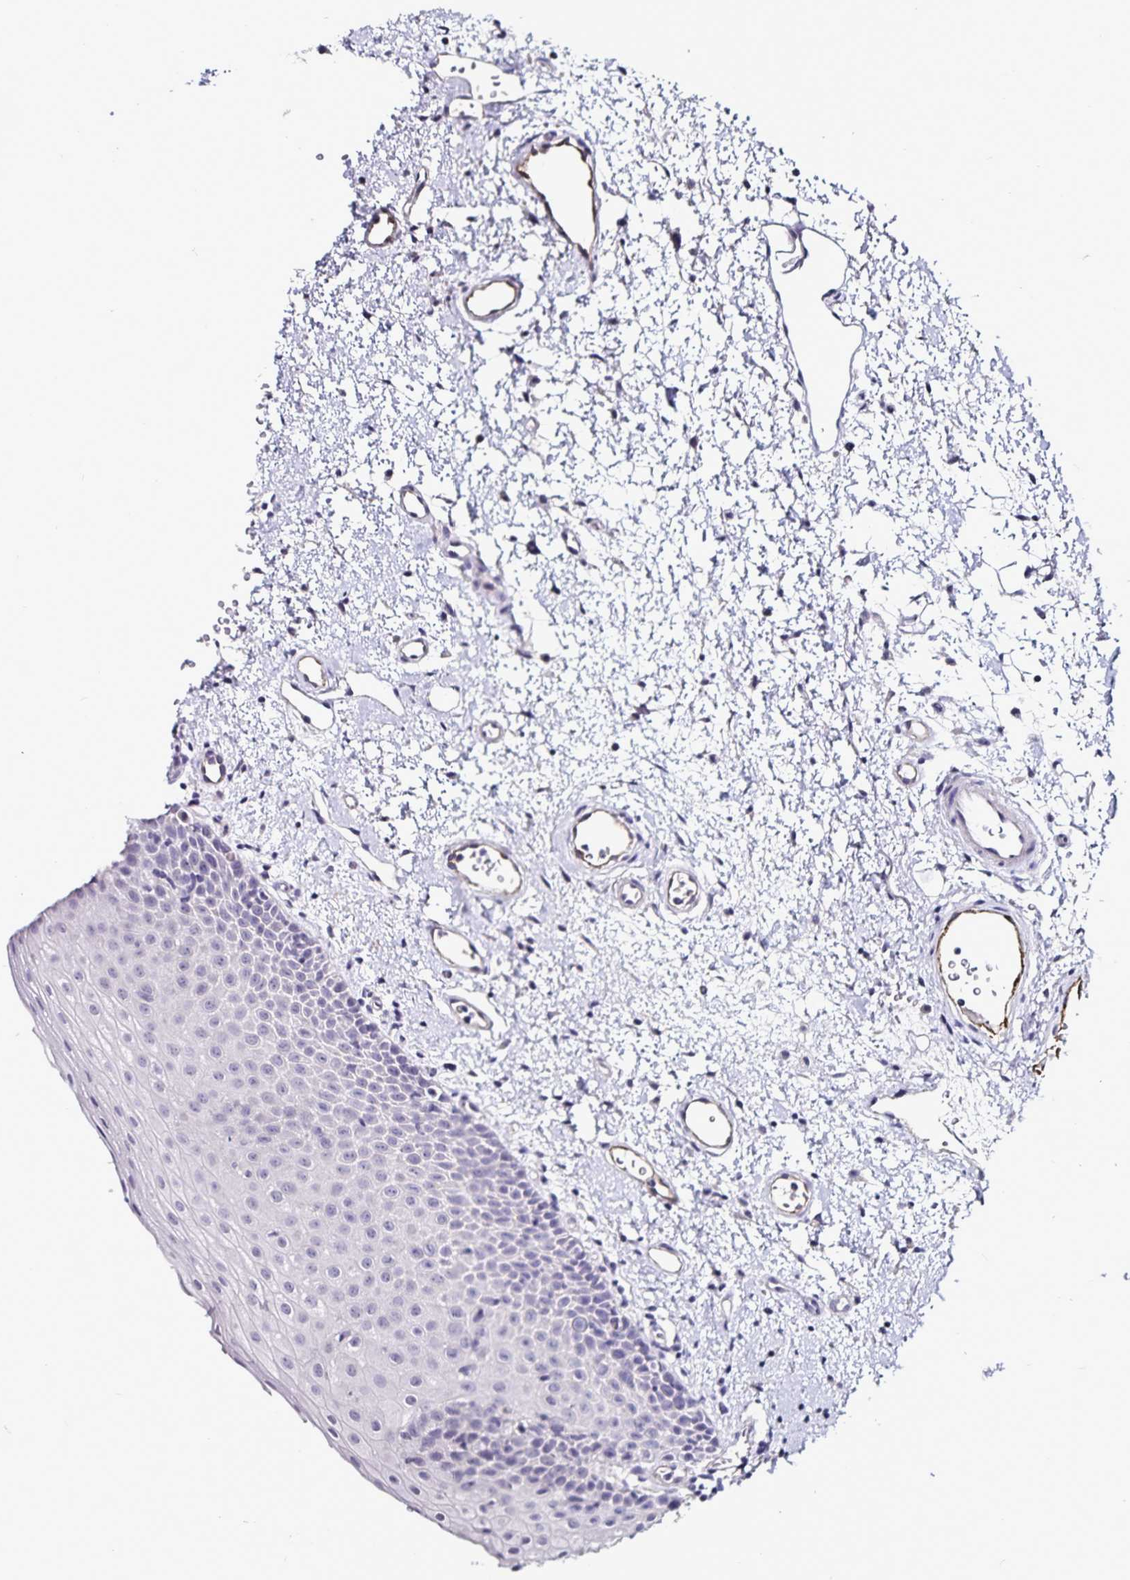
{"staining": {"intensity": "negative", "quantity": "none", "location": "none"}, "tissue": "oral mucosa", "cell_type": "Squamous epithelial cells", "image_type": "normal", "snomed": [{"axis": "morphology", "description": "Normal tissue, NOS"}, {"axis": "topography", "description": "Oral tissue"}, {"axis": "topography", "description": "Head-Neck"}], "caption": "An image of oral mucosa stained for a protein displays no brown staining in squamous epithelial cells. (DAB immunohistochemistry with hematoxylin counter stain).", "gene": "TSPAN7", "patient": {"sex": "female", "age": 55}}